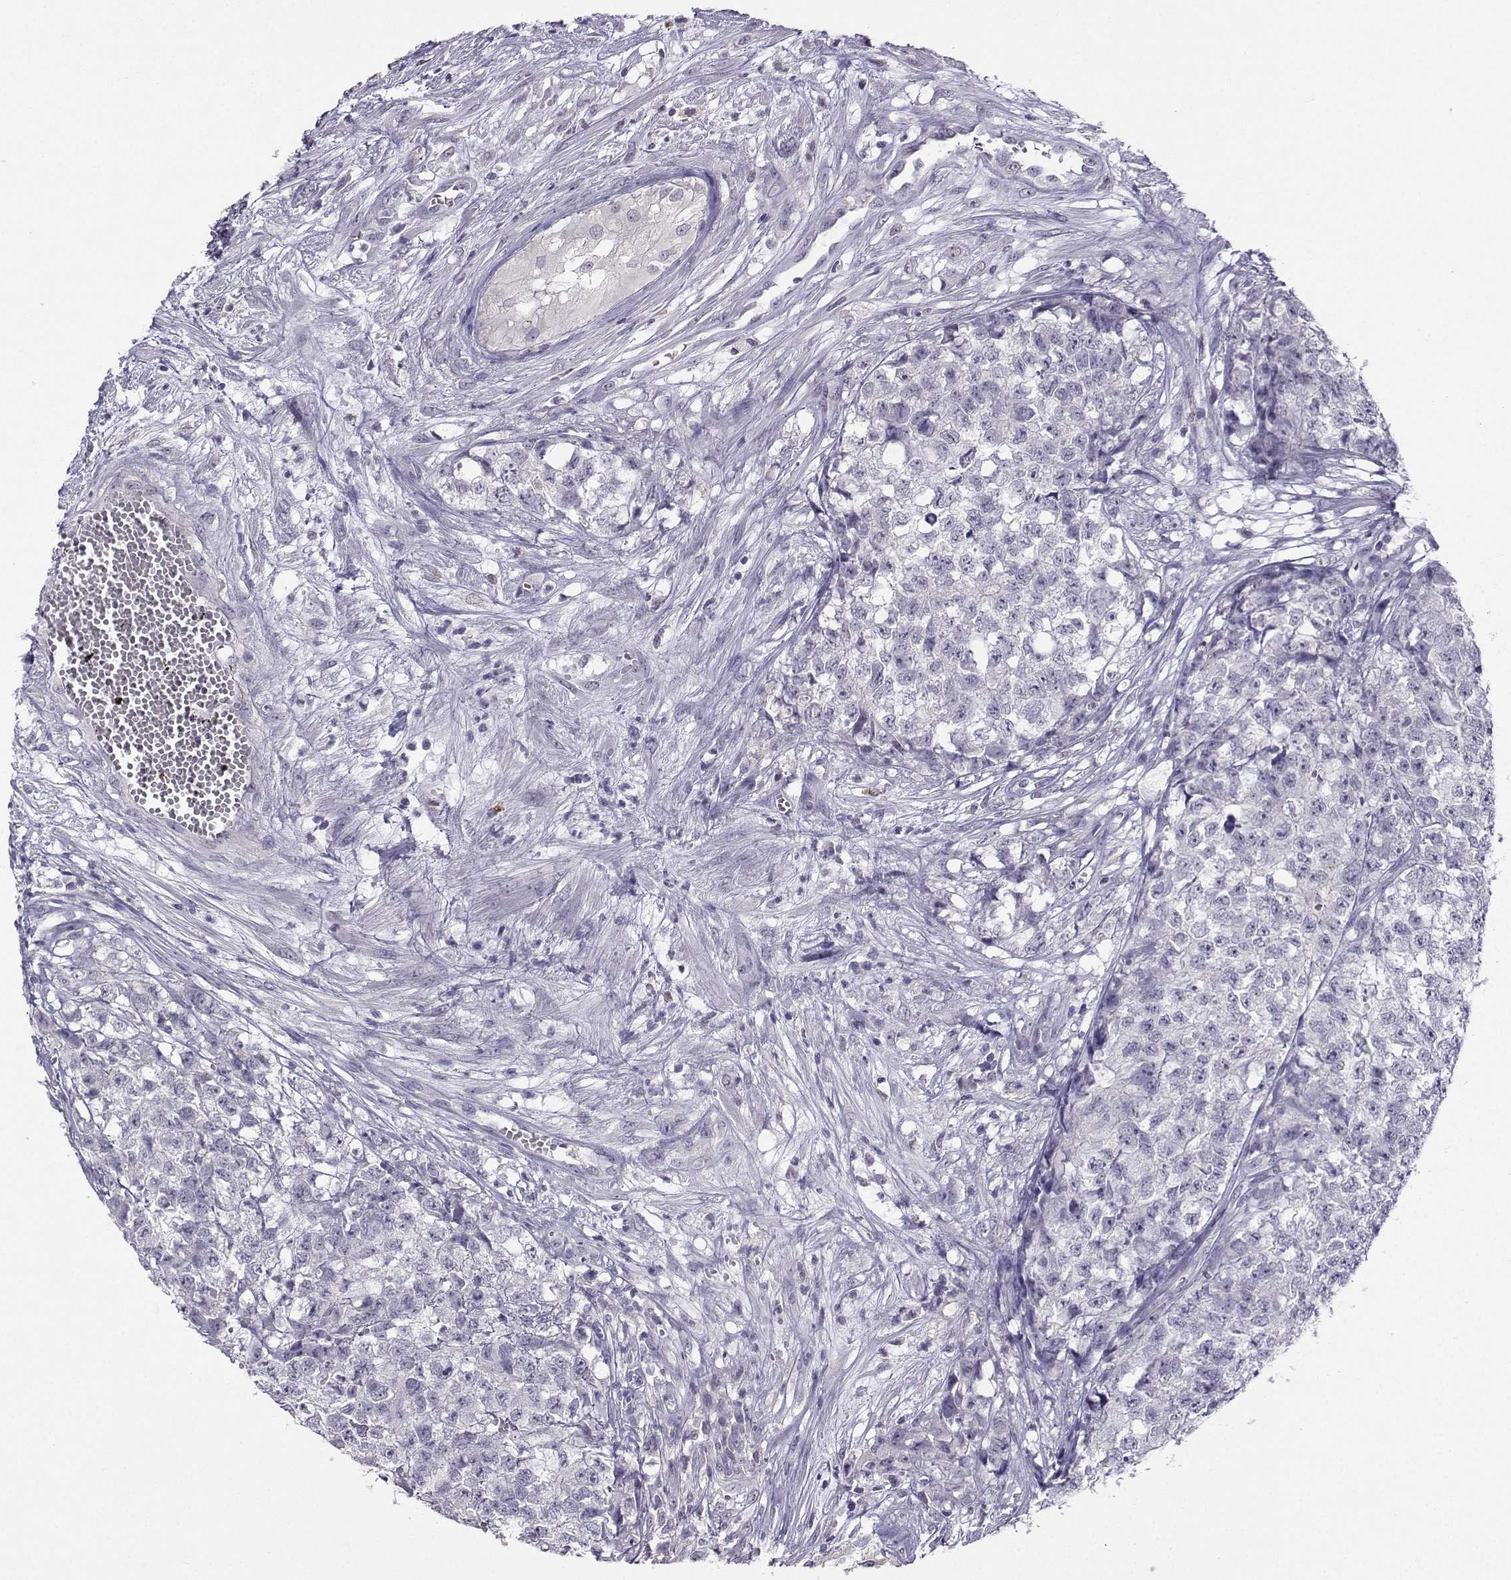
{"staining": {"intensity": "negative", "quantity": "none", "location": "none"}, "tissue": "testis cancer", "cell_type": "Tumor cells", "image_type": "cancer", "snomed": [{"axis": "morphology", "description": "Seminoma, NOS"}, {"axis": "morphology", "description": "Carcinoma, Embryonal, NOS"}, {"axis": "topography", "description": "Testis"}], "caption": "The histopathology image exhibits no significant positivity in tumor cells of embryonal carcinoma (testis).", "gene": "TBR1", "patient": {"sex": "male", "age": 22}}